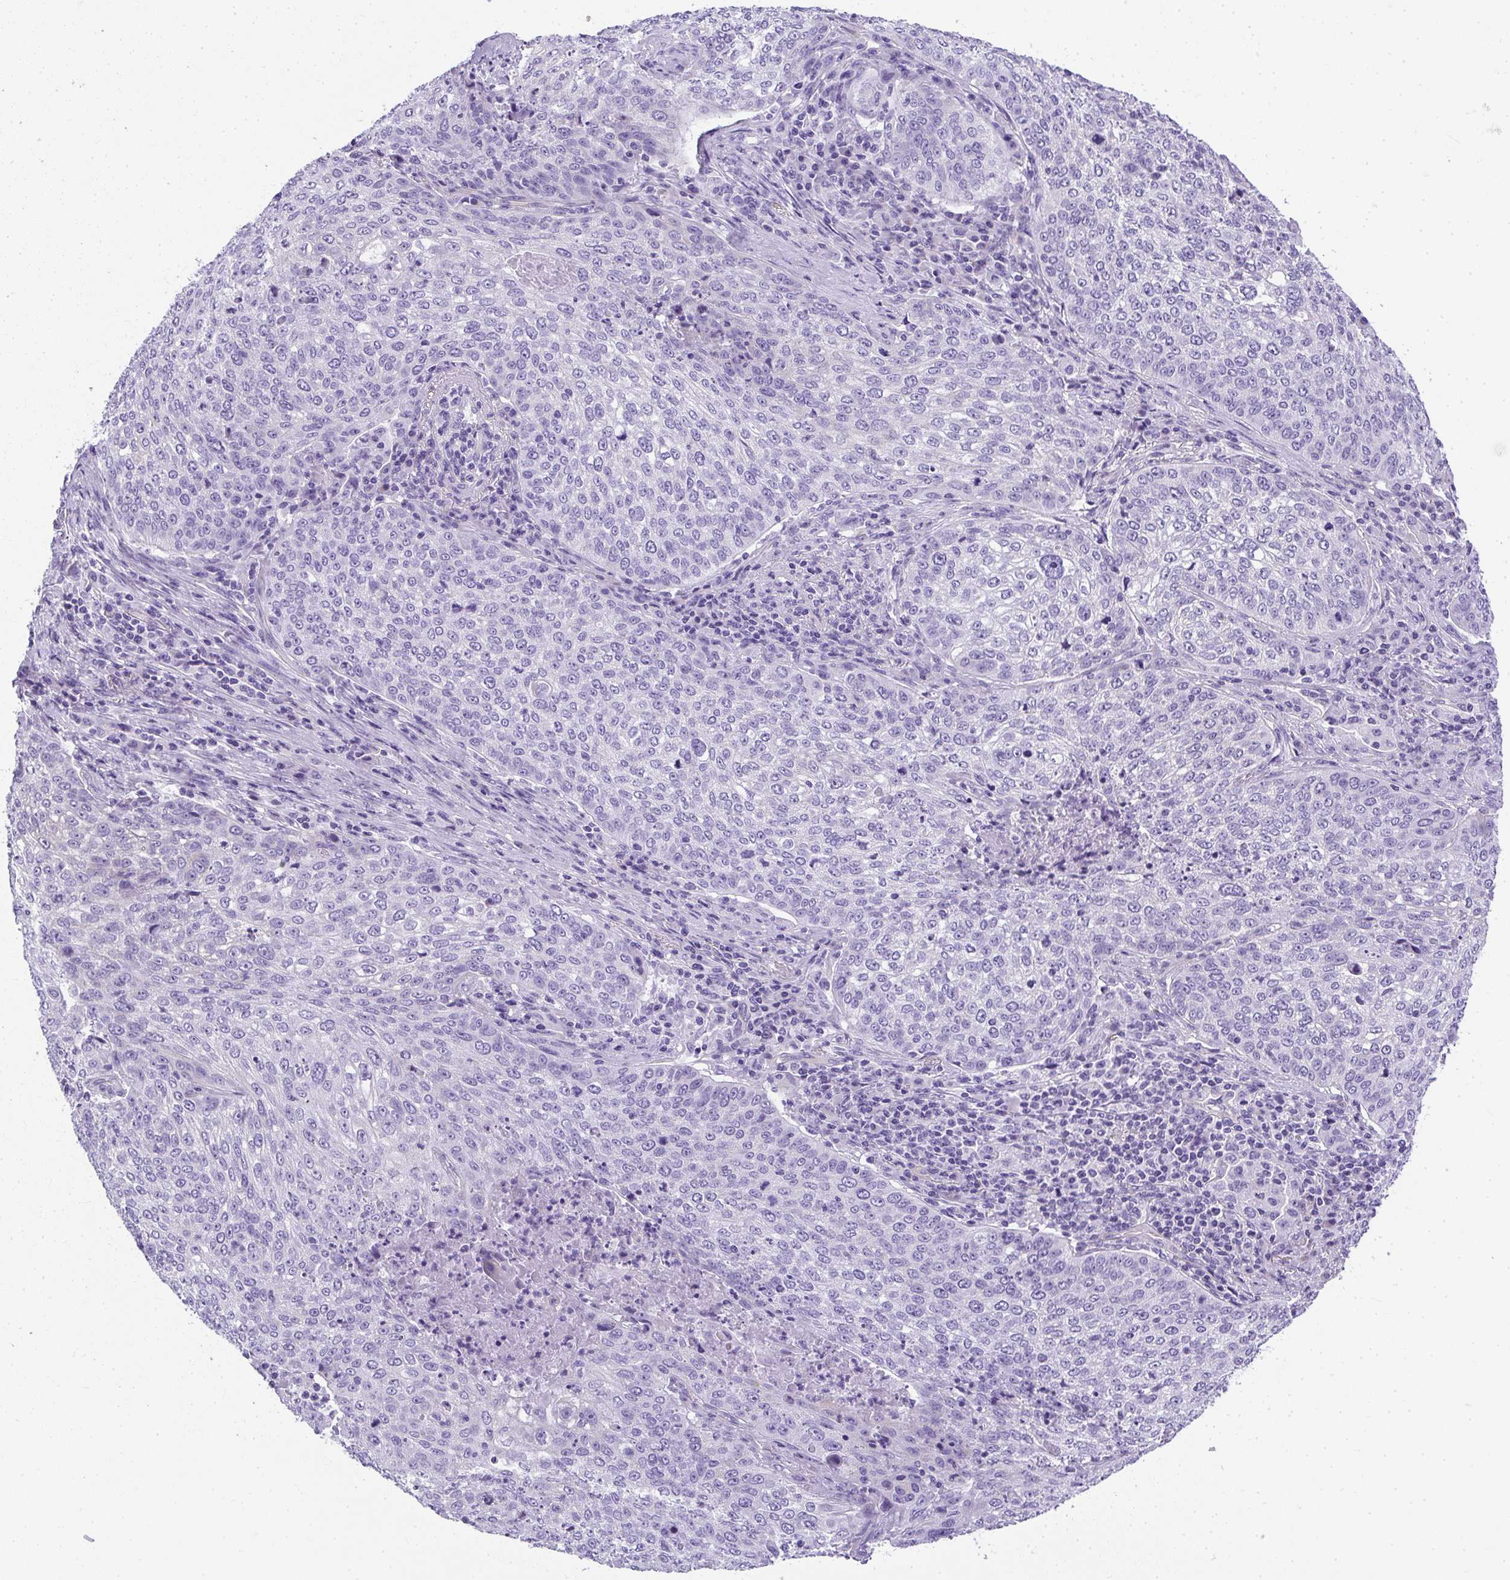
{"staining": {"intensity": "negative", "quantity": "none", "location": "none"}, "tissue": "lung cancer", "cell_type": "Tumor cells", "image_type": "cancer", "snomed": [{"axis": "morphology", "description": "Squamous cell carcinoma, NOS"}, {"axis": "topography", "description": "Lung"}], "caption": "There is no significant positivity in tumor cells of lung cancer (squamous cell carcinoma). (Stains: DAB immunohistochemistry (IHC) with hematoxylin counter stain, Microscopy: brightfield microscopy at high magnification).", "gene": "PLPPR3", "patient": {"sex": "male", "age": 63}}